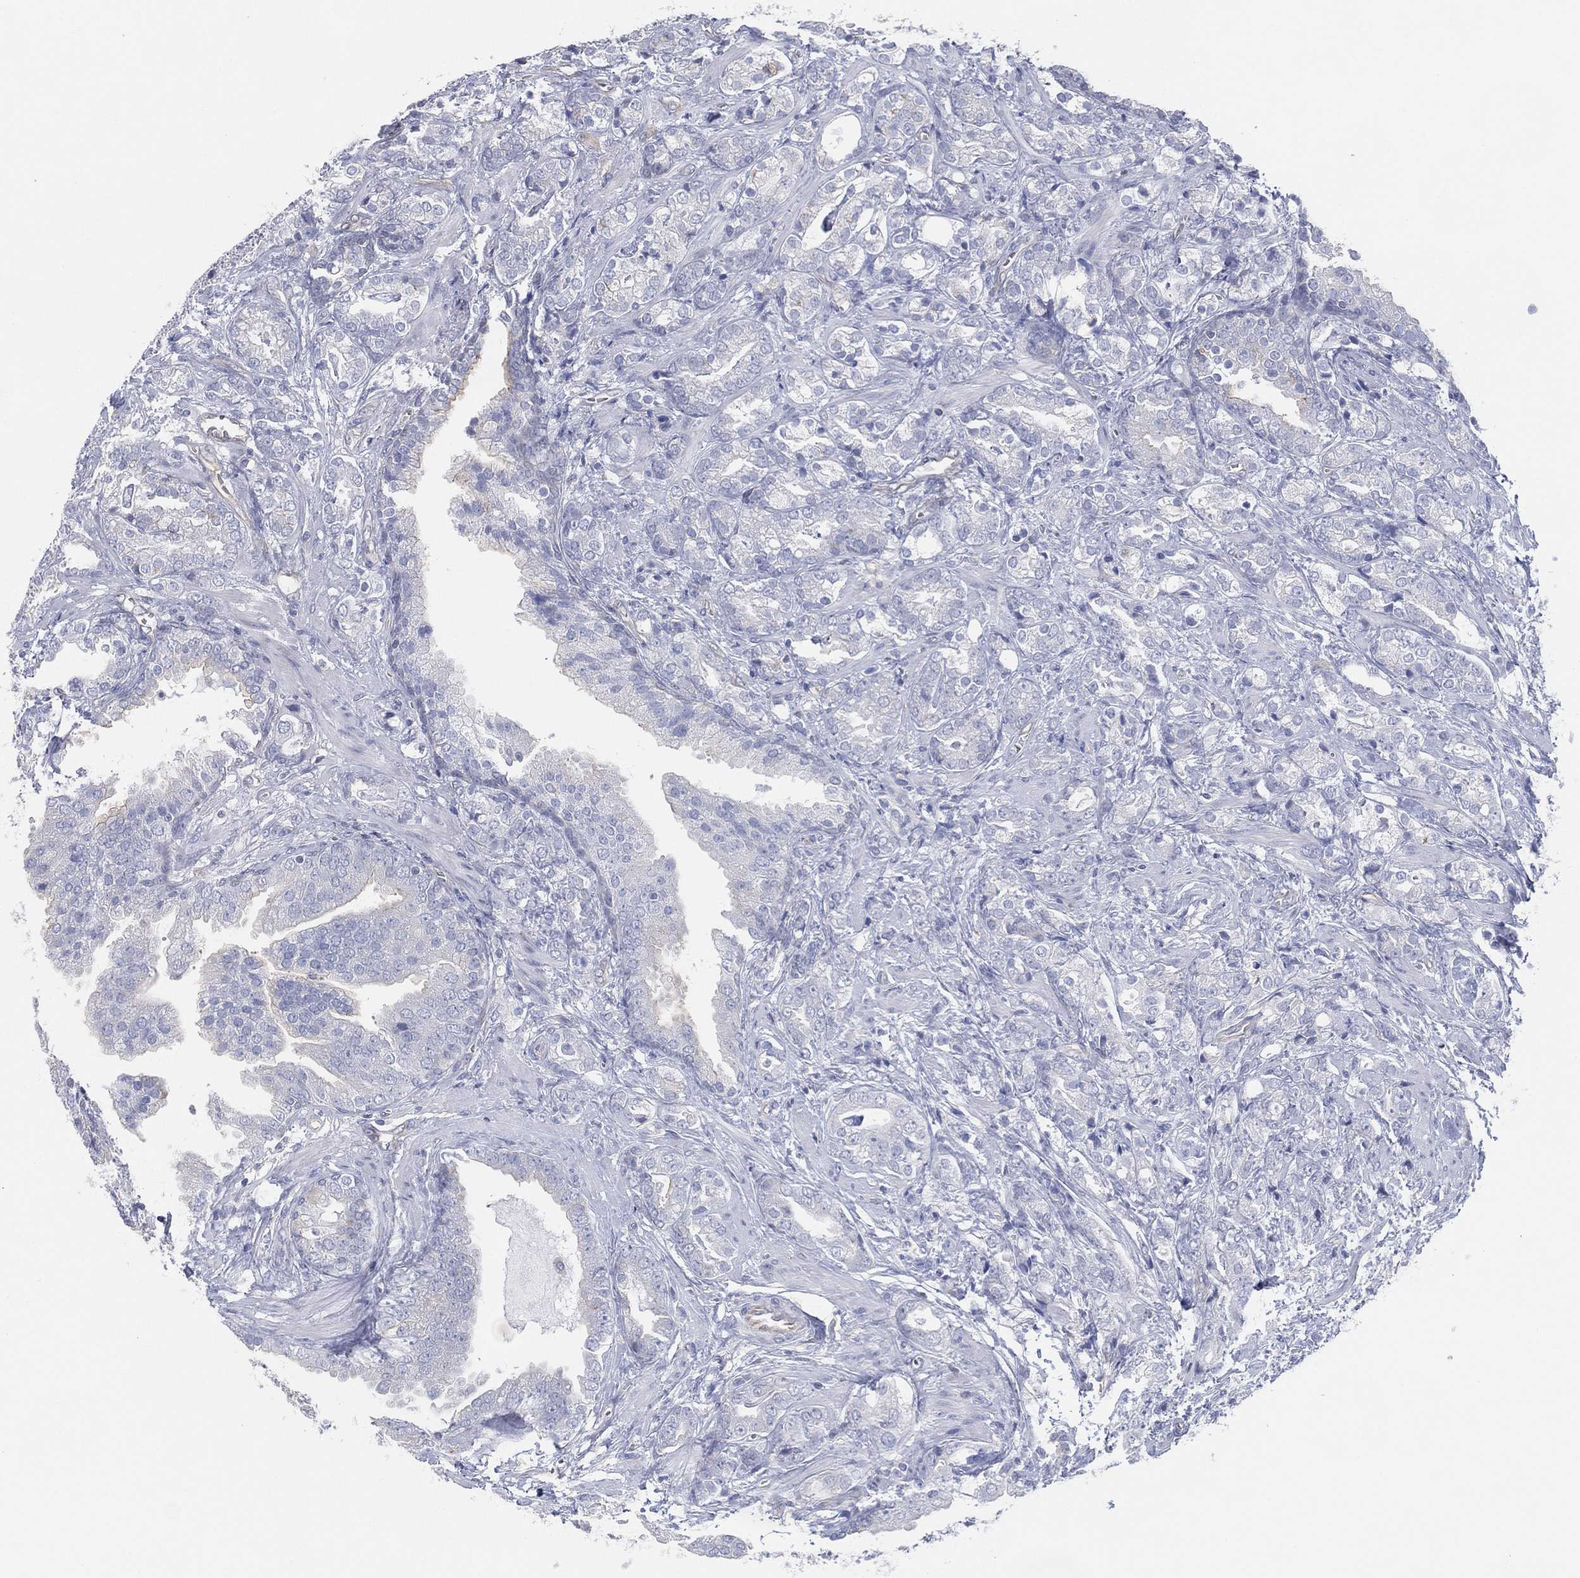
{"staining": {"intensity": "negative", "quantity": "none", "location": "none"}, "tissue": "prostate cancer", "cell_type": "Tumor cells", "image_type": "cancer", "snomed": [{"axis": "morphology", "description": "Adenocarcinoma, NOS"}, {"axis": "topography", "description": "Prostate"}], "caption": "Immunohistochemistry micrograph of prostate cancer stained for a protein (brown), which exhibits no positivity in tumor cells.", "gene": "CFTR", "patient": {"sex": "male", "age": 57}}